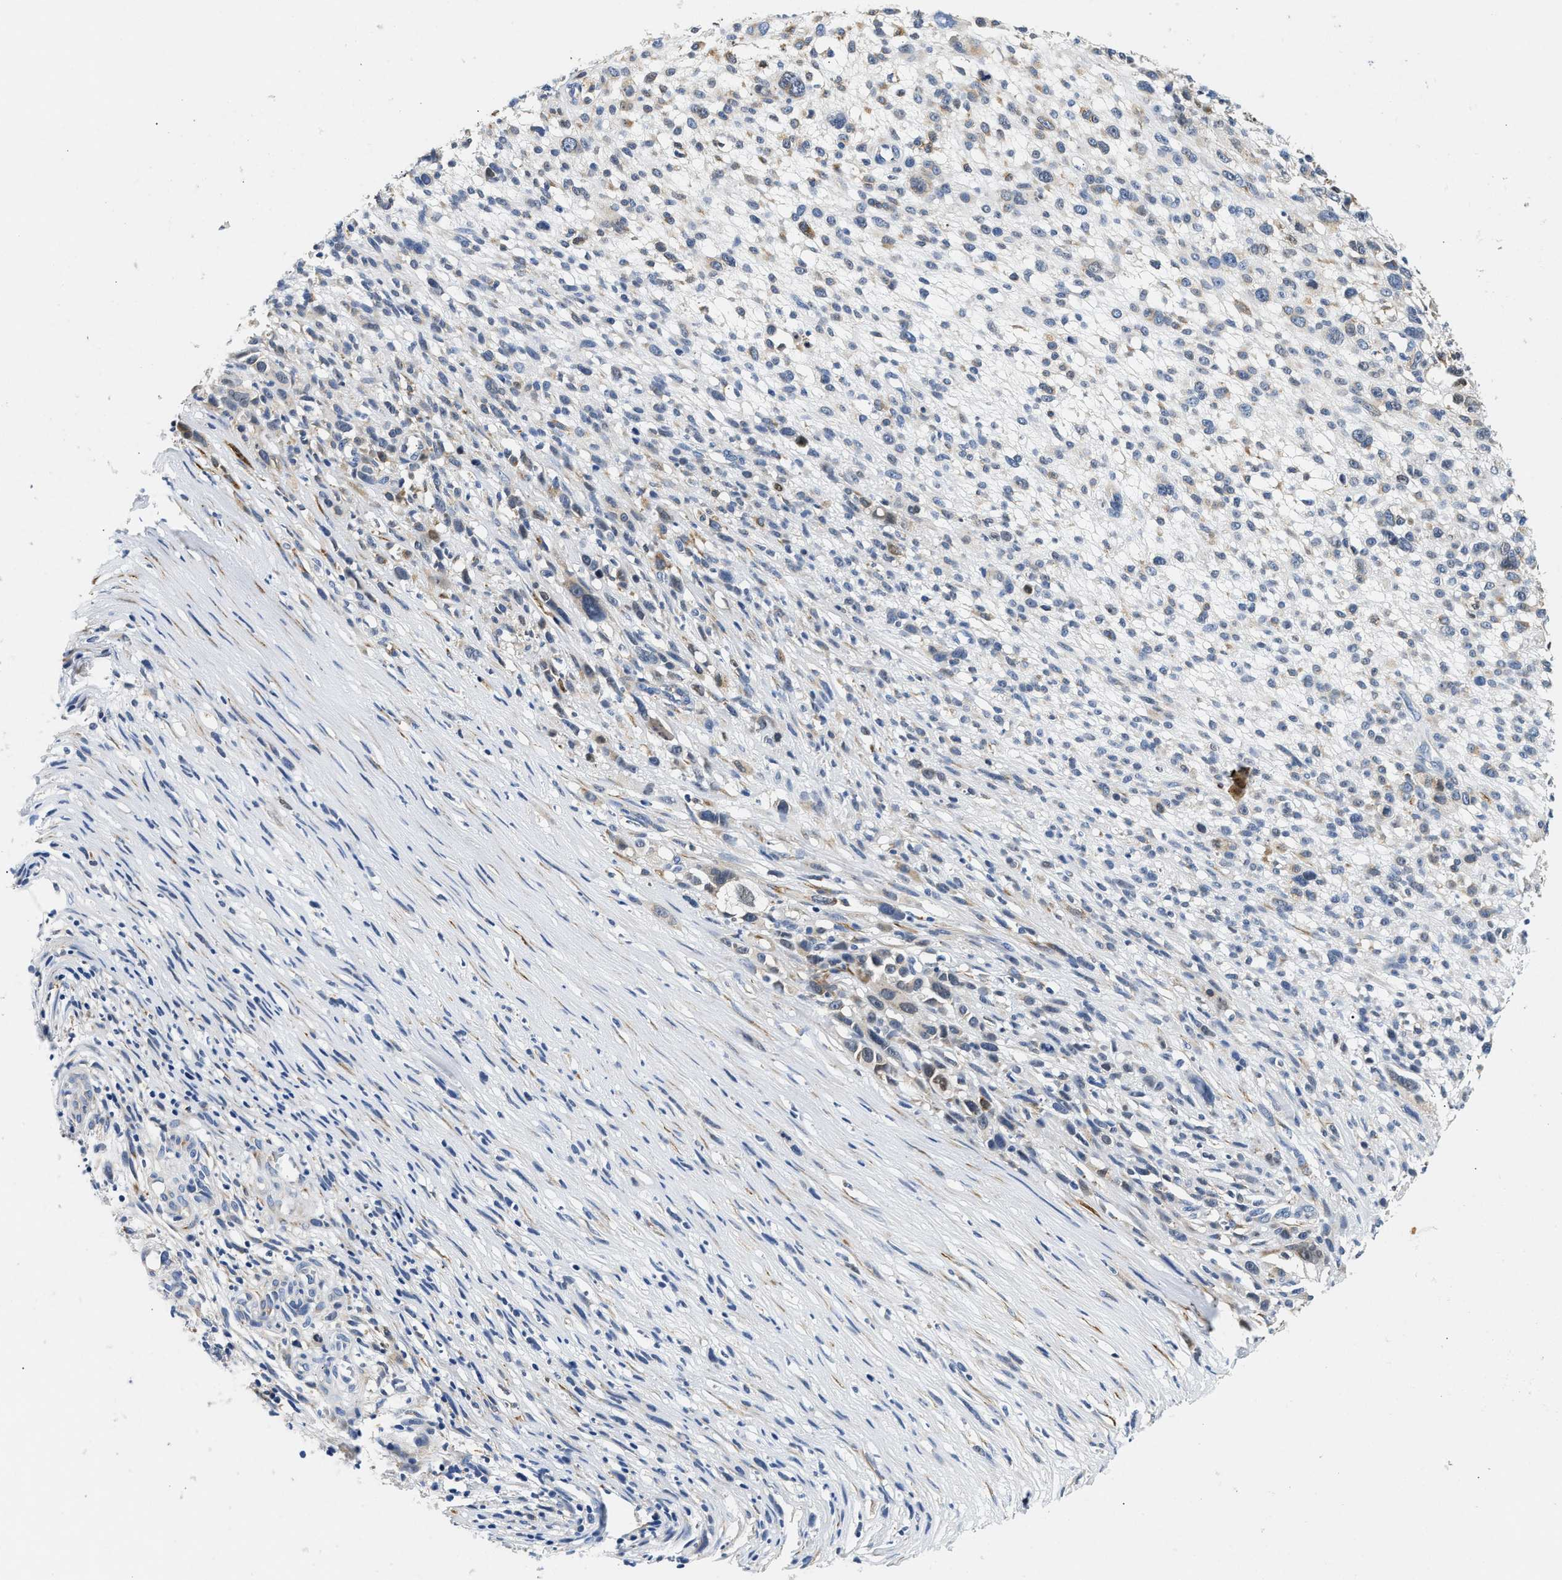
{"staining": {"intensity": "weak", "quantity": "<25%", "location": "cytoplasmic/membranous"}, "tissue": "melanoma", "cell_type": "Tumor cells", "image_type": "cancer", "snomed": [{"axis": "morphology", "description": "Malignant melanoma, NOS"}, {"axis": "topography", "description": "Skin"}], "caption": "Tumor cells show no significant protein positivity in malignant melanoma.", "gene": "PPM1L", "patient": {"sex": "female", "age": 55}}